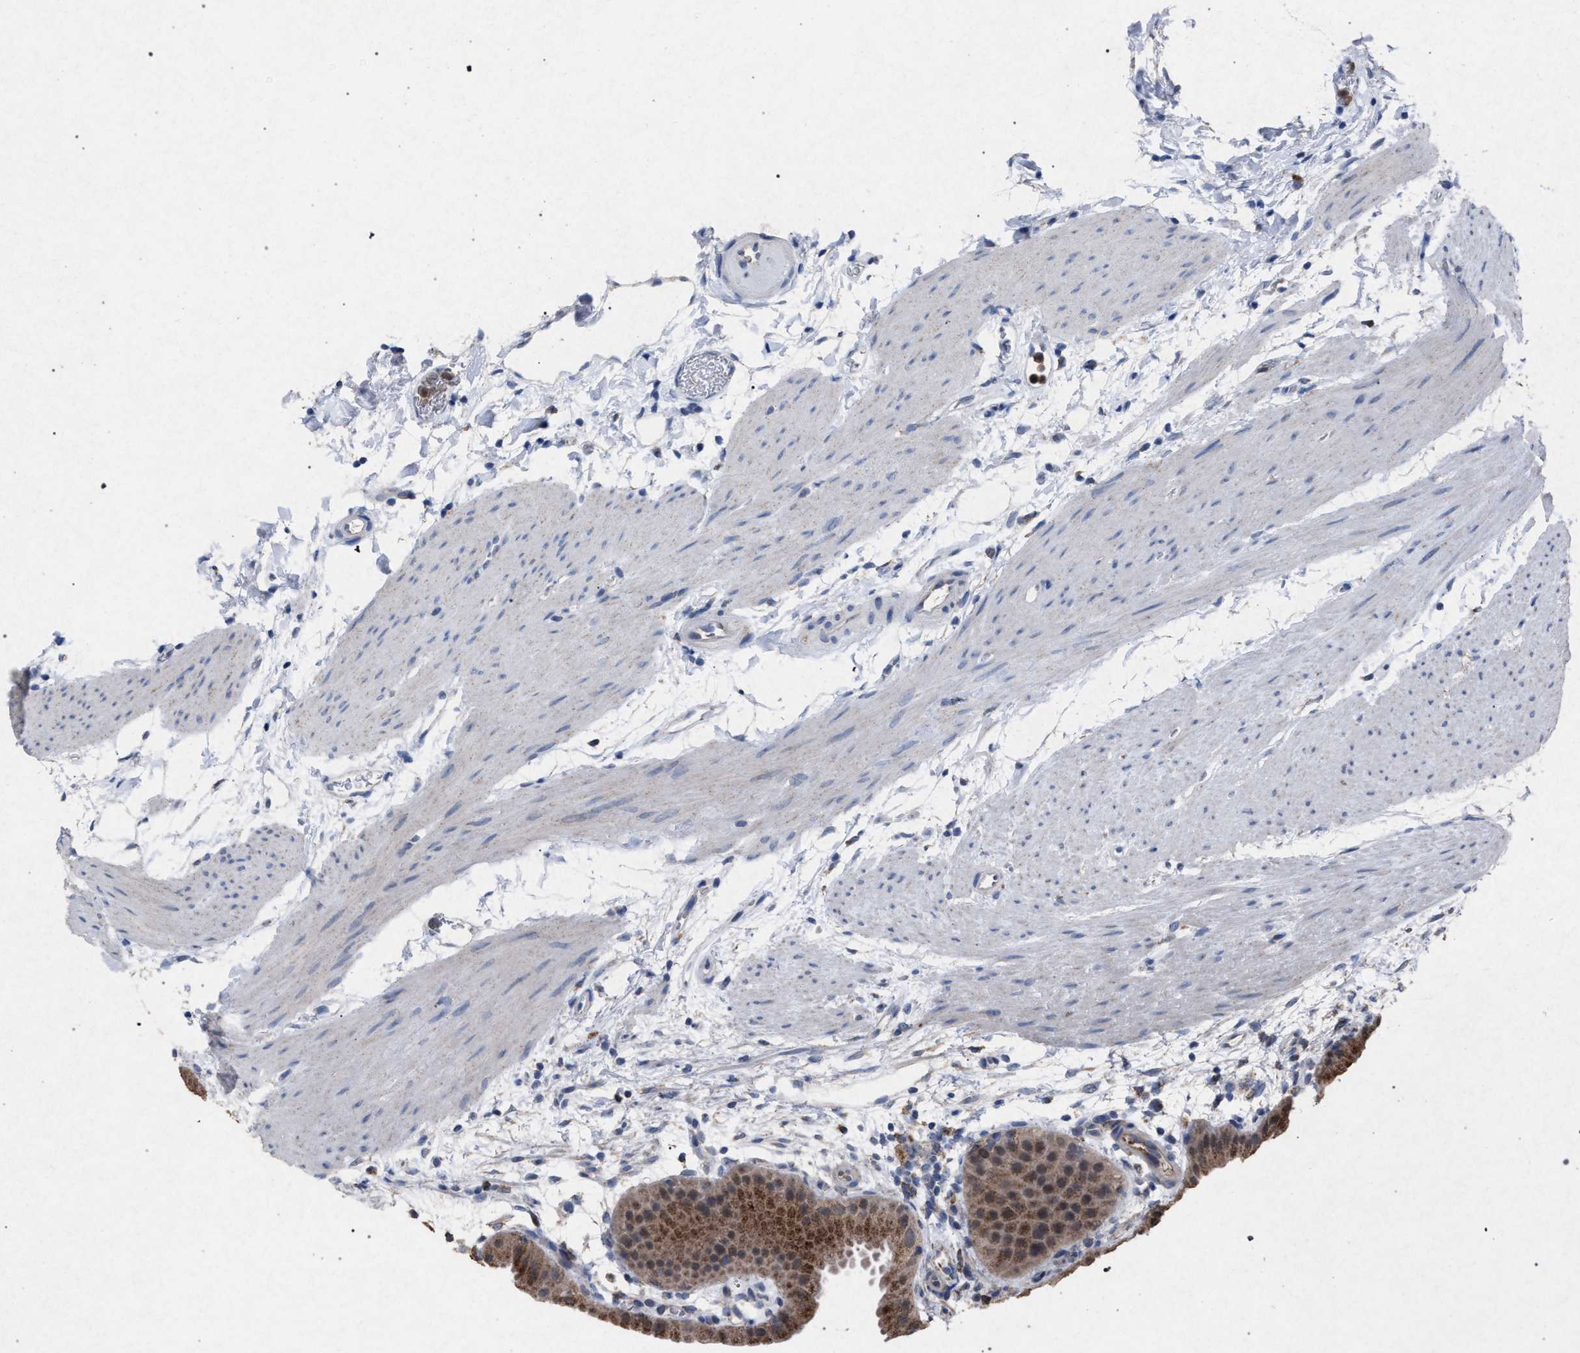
{"staining": {"intensity": "moderate", "quantity": ">75%", "location": "cytoplasmic/membranous"}, "tissue": "gallbladder", "cell_type": "Glandular cells", "image_type": "normal", "snomed": [{"axis": "morphology", "description": "Normal tissue, NOS"}, {"axis": "topography", "description": "Gallbladder"}], "caption": "About >75% of glandular cells in unremarkable gallbladder demonstrate moderate cytoplasmic/membranous protein staining as visualized by brown immunohistochemical staining.", "gene": "HSD17B4", "patient": {"sex": "female", "age": 64}}